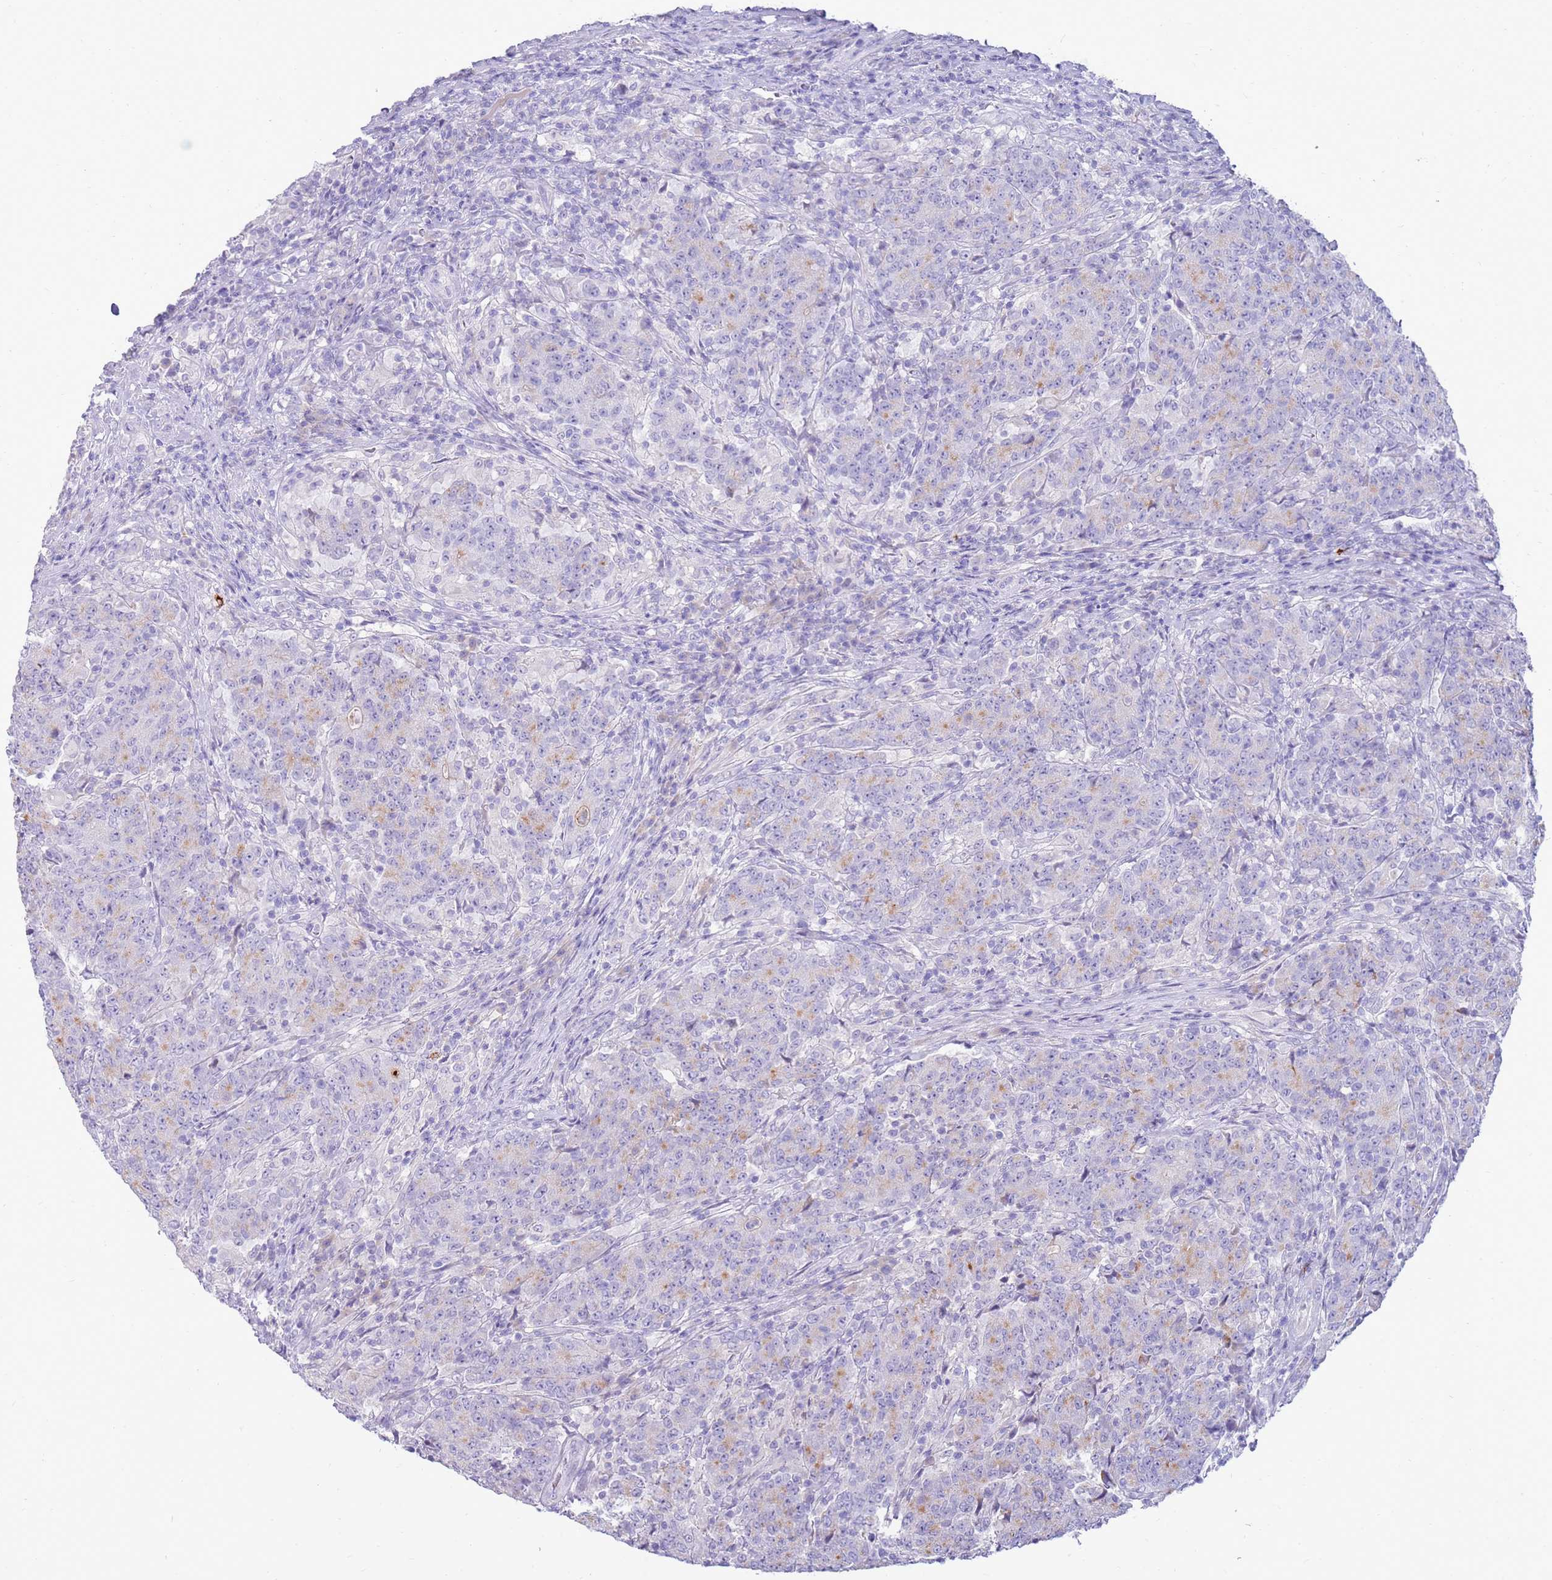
{"staining": {"intensity": "negative", "quantity": "none", "location": "none"}, "tissue": "colorectal cancer", "cell_type": "Tumor cells", "image_type": "cancer", "snomed": [{"axis": "morphology", "description": "Adenocarcinoma, NOS"}, {"axis": "topography", "description": "Colon"}], "caption": "Immunohistochemistry image of neoplastic tissue: adenocarcinoma (colorectal) stained with DAB (3,3'-diaminobenzidine) demonstrates no significant protein expression in tumor cells. (Immunohistochemistry (ihc), brightfield microscopy, high magnification).", "gene": "EVPLL", "patient": {"sex": "female", "age": 75}}